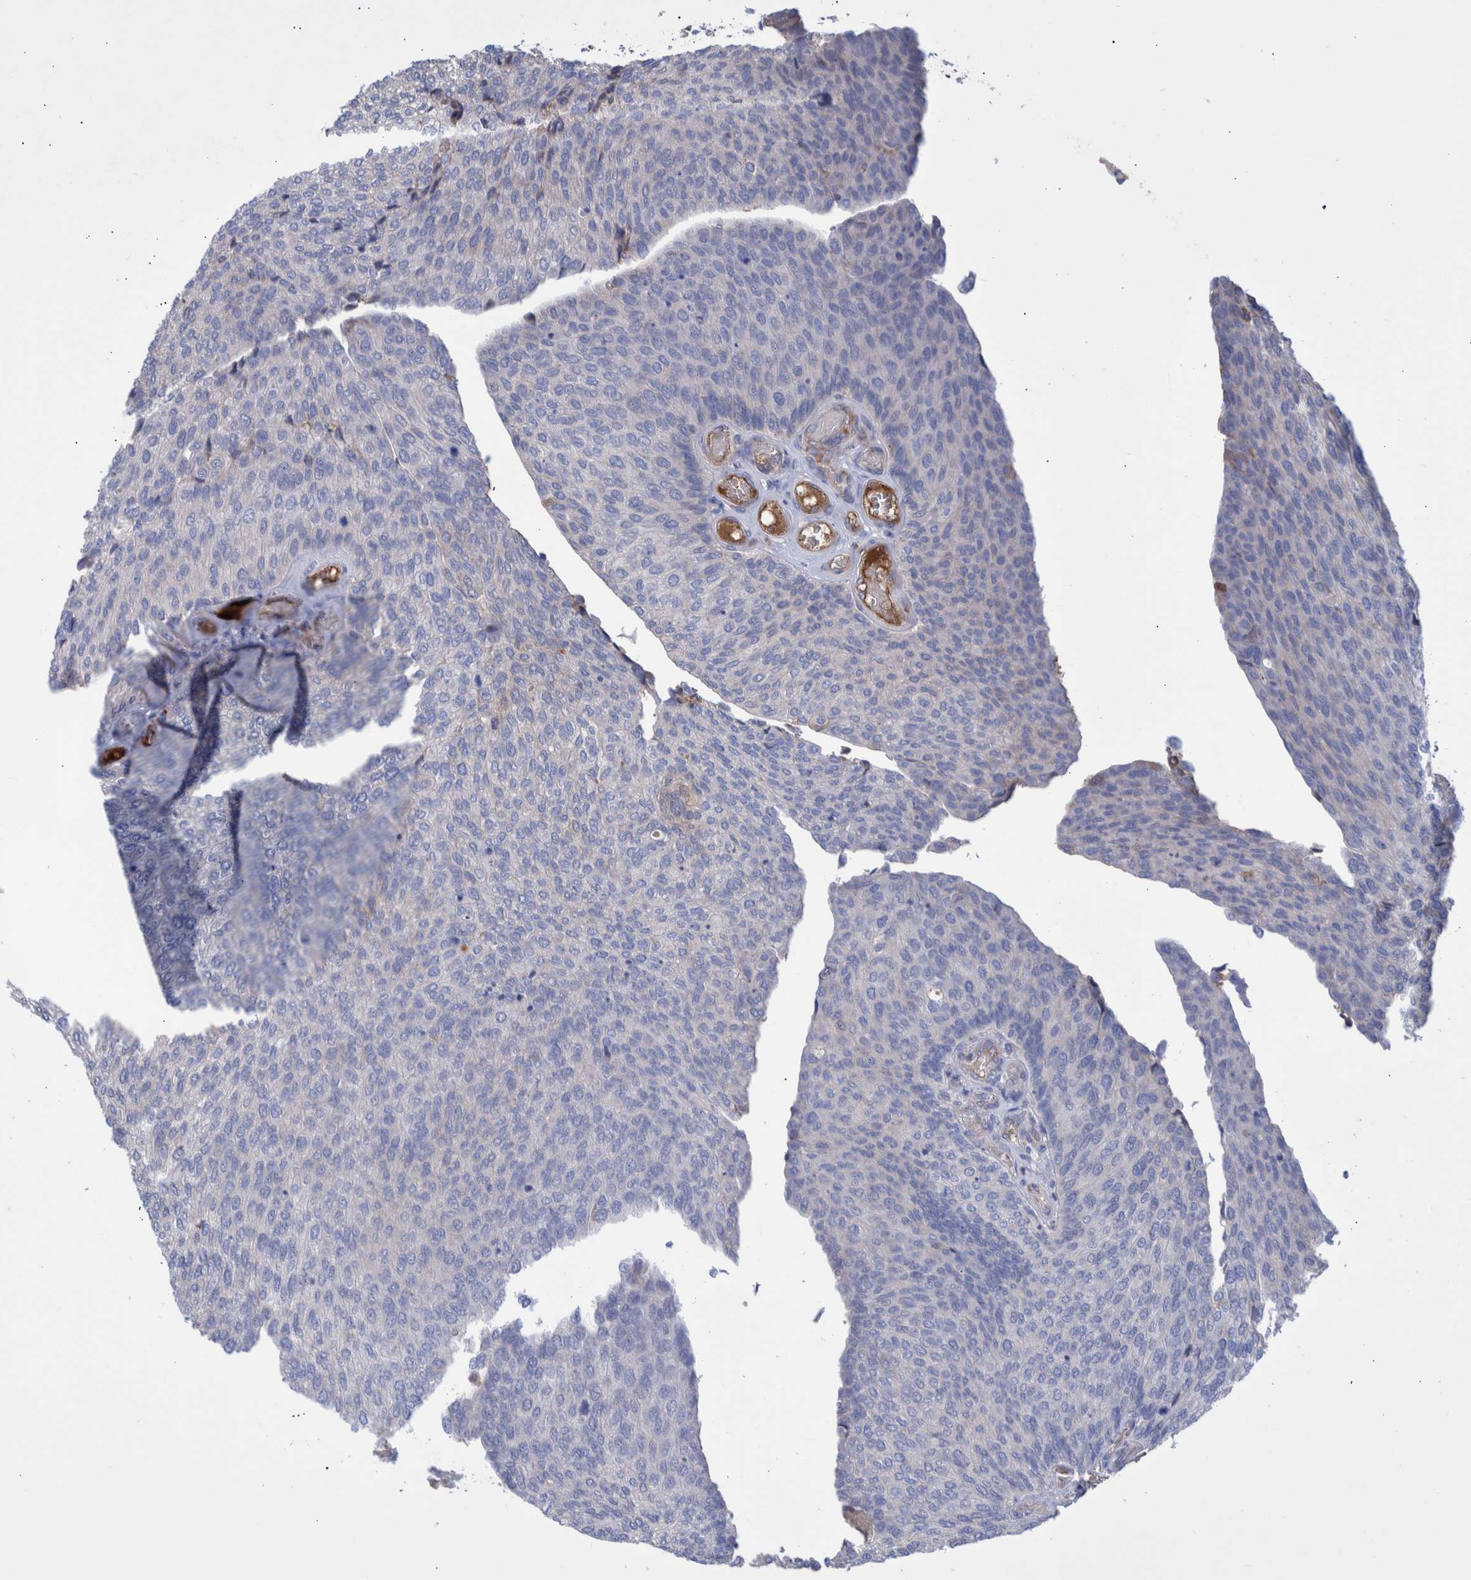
{"staining": {"intensity": "negative", "quantity": "none", "location": "none"}, "tissue": "urothelial cancer", "cell_type": "Tumor cells", "image_type": "cancer", "snomed": [{"axis": "morphology", "description": "Urothelial carcinoma, Low grade"}, {"axis": "topography", "description": "Urinary bladder"}], "caption": "Immunohistochemistry (IHC) micrograph of human urothelial cancer stained for a protein (brown), which exhibits no staining in tumor cells. Brightfield microscopy of immunohistochemistry stained with DAB (brown) and hematoxylin (blue), captured at high magnification.", "gene": "DLL4", "patient": {"sex": "female", "age": 79}}